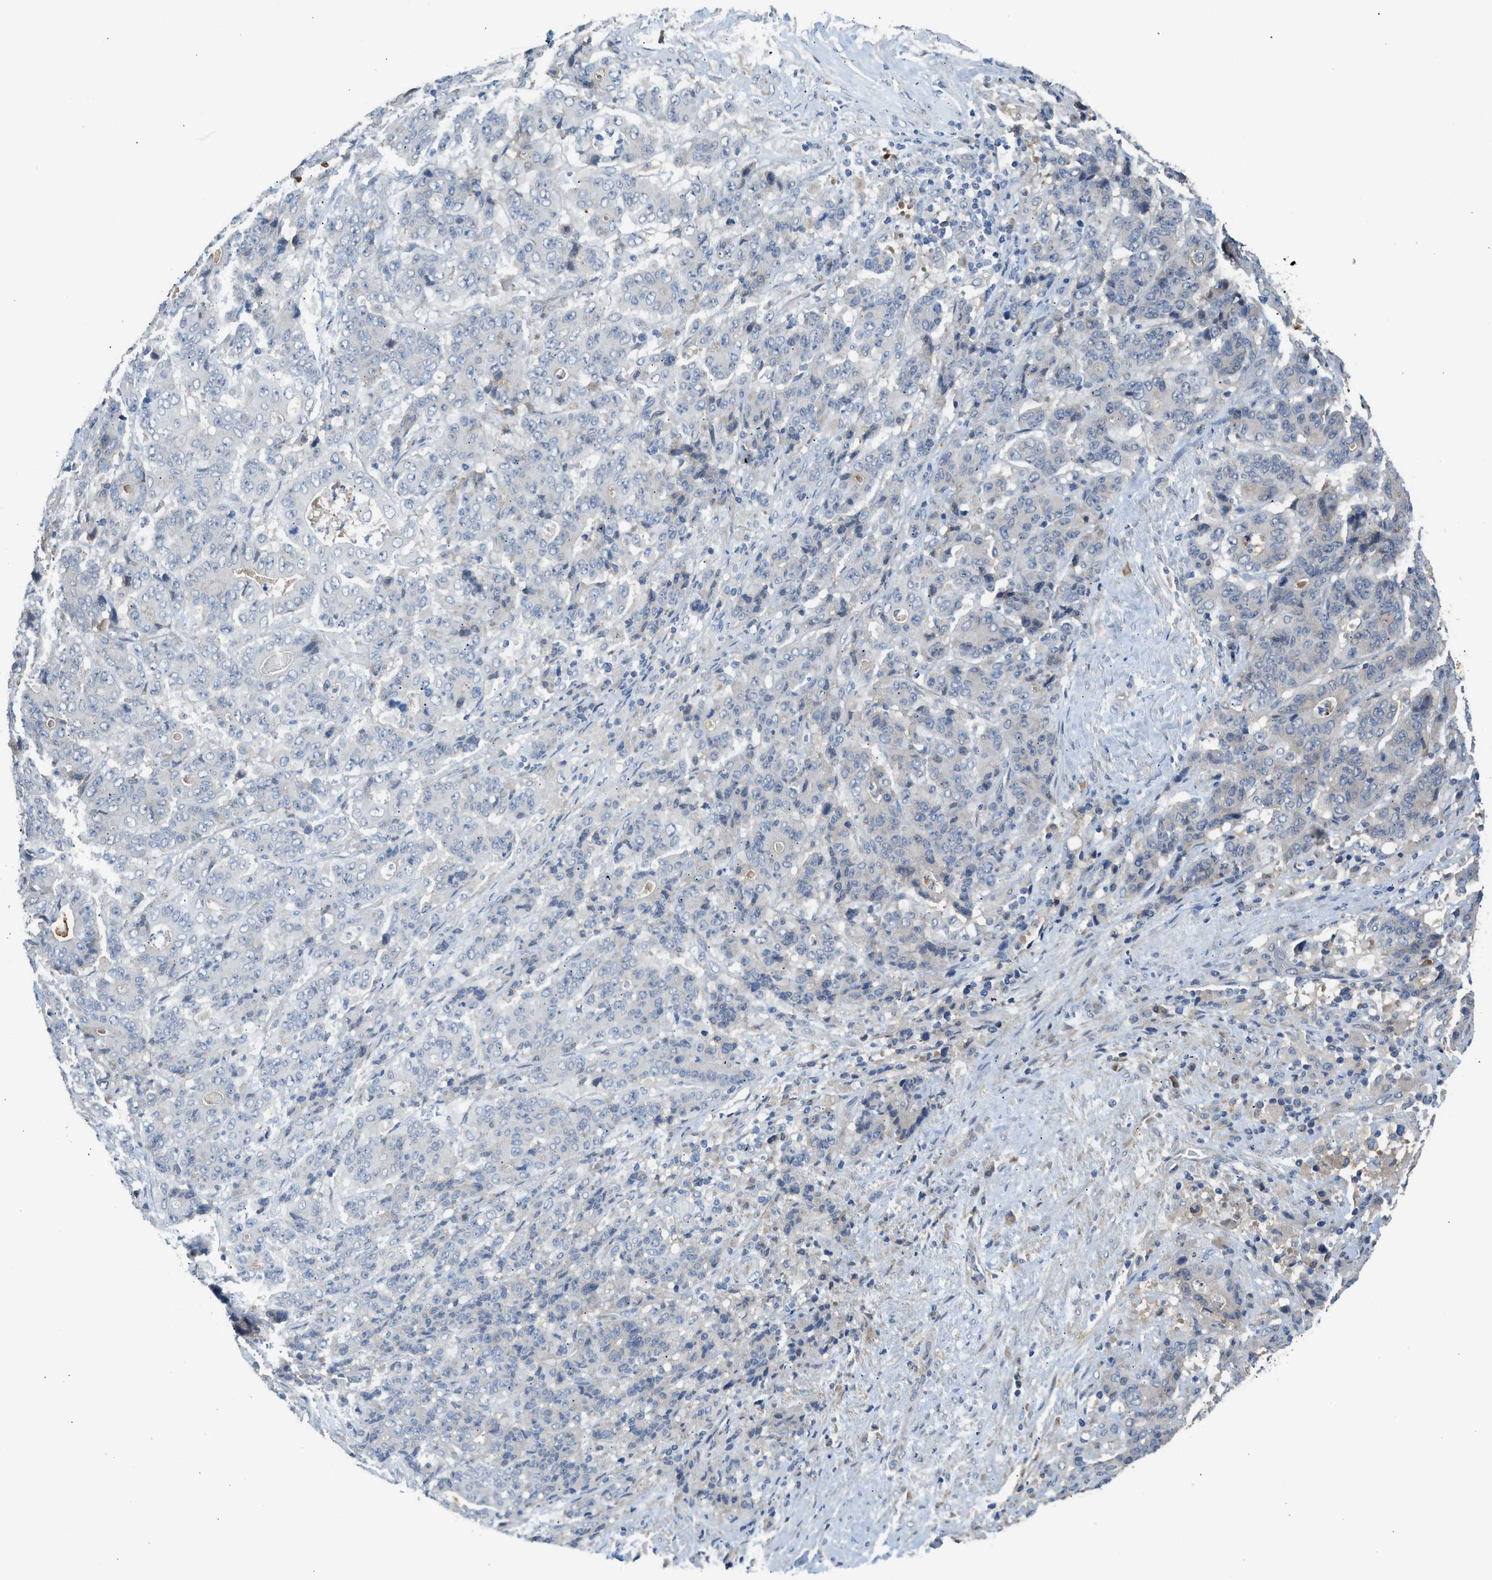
{"staining": {"intensity": "negative", "quantity": "none", "location": "none"}, "tissue": "stomach cancer", "cell_type": "Tumor cells", "image_type": "cancer", "snomed": [{"axis": "morphology", "description": "Adenocarcinoma, NOS"}, {"axis": "topography", "description": "Stomach"}], "caption": "Immunohistochemical staining of human stomach cancer (adenocarcinoma) displays no significant expression in tumor cells. The staining is performed using DAB brown chromogen with nuclei counter-stained in using hematoxylin.", "gene": "RHBDF2", "patient": {"sex": "female", "age": 73}}